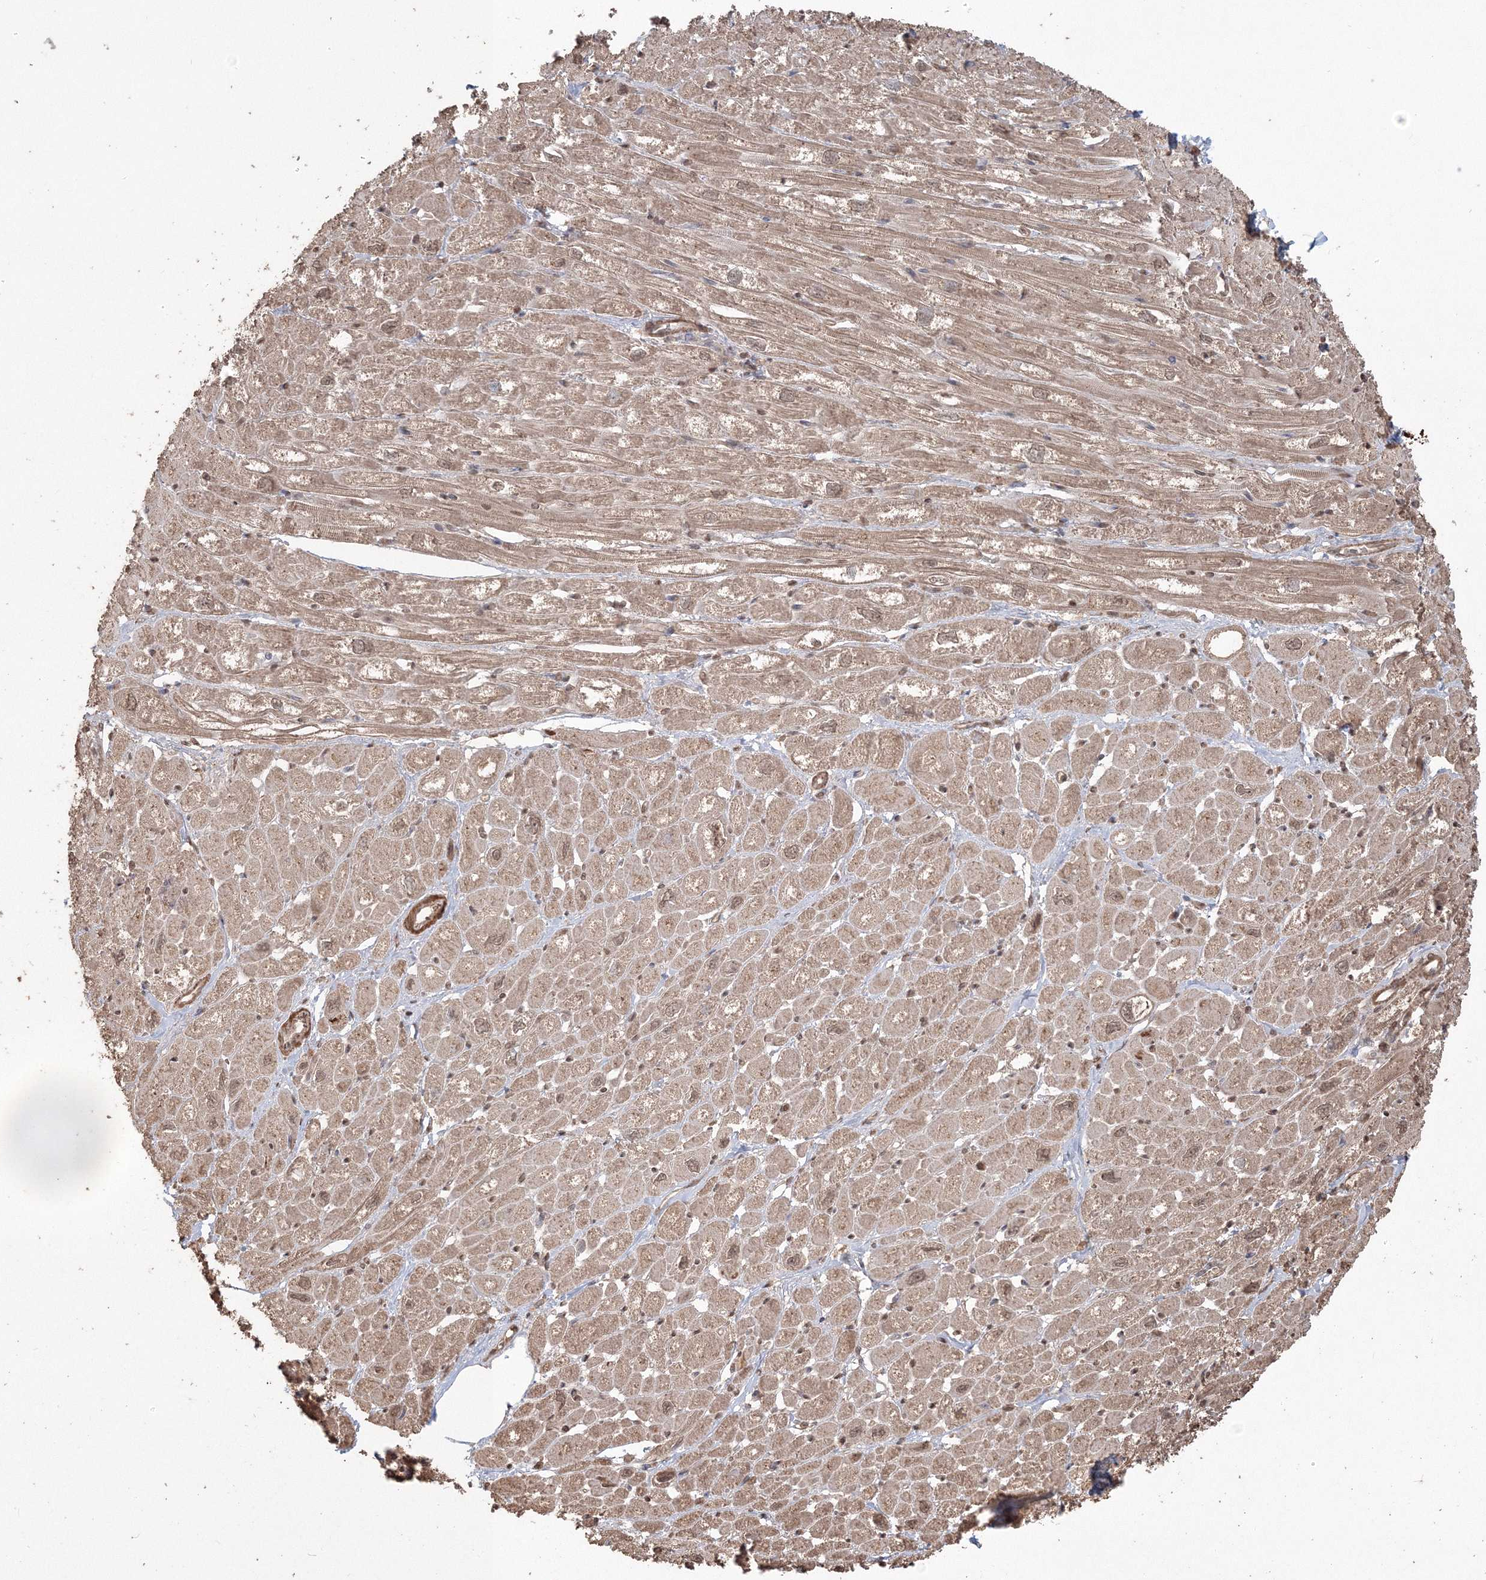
{"staining": {"intensity": "moderate", "quantity": "25%-75%", "location": "cytoplasmic/membranous"}, "tissue": "heart muscle", "cell_type": "Cardiomyocytes", "image_type": "normal", "snomed": [{"axis": "morphology", "description": "Normal tissue, NOS"}, {"axis": "topography", "description": "Heart"}], "caption": "Immunohistochemistry of normal human heart muscle displays medium levels of moderate cytoplasmic/membranous positivity in about 25%-75% of cardiomyocytes. (brown staining indicates protein expression, while blue staining denotes nuclei).", "gene": "CCDC122", "patient": {"sex": "male", "age": 50}}